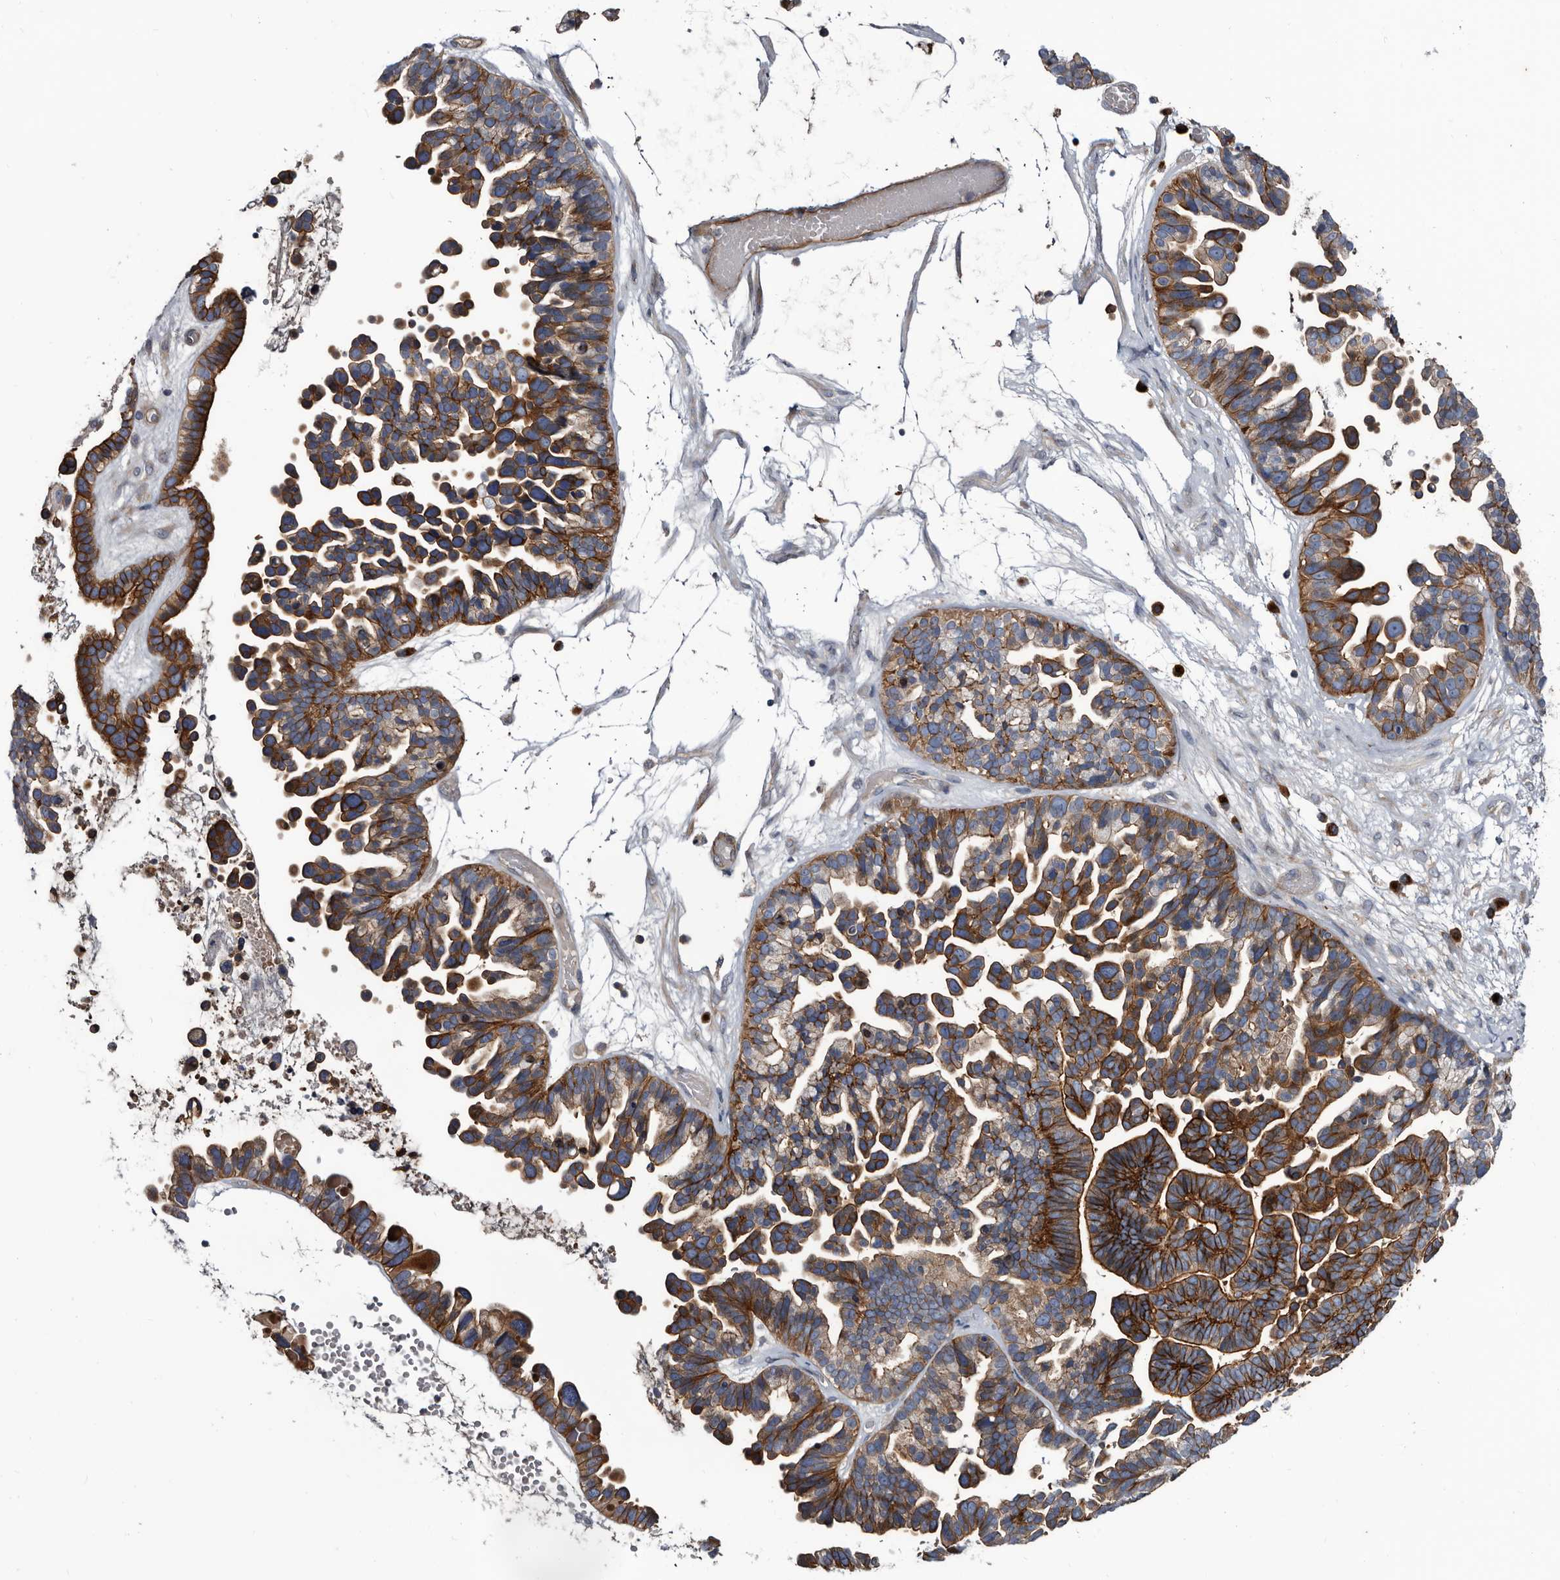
{"staining": {"intensity": "strong", "quantity": ">75%", "location": "cytoplasmic/membranous"}, "tissue": "ovarian cancer", "cell_type": "Tumor cells", "image_type": "cancer", "snomed": [{"axis": "morphology", "description": "Cystadenocarcinoma, serous, NOS"}, {"axis": "topography", "description": "Ovary"}], "caption": "This is a histology image of immunohistochemistry (IHC) staining of serous cystadenocarcinoma (ovarian), which shows strong positivity in the cytoplasmic/membranous of tumor cells.", "gene": "TSPAN17", "patient": {"sex": "female", "age": 56}}